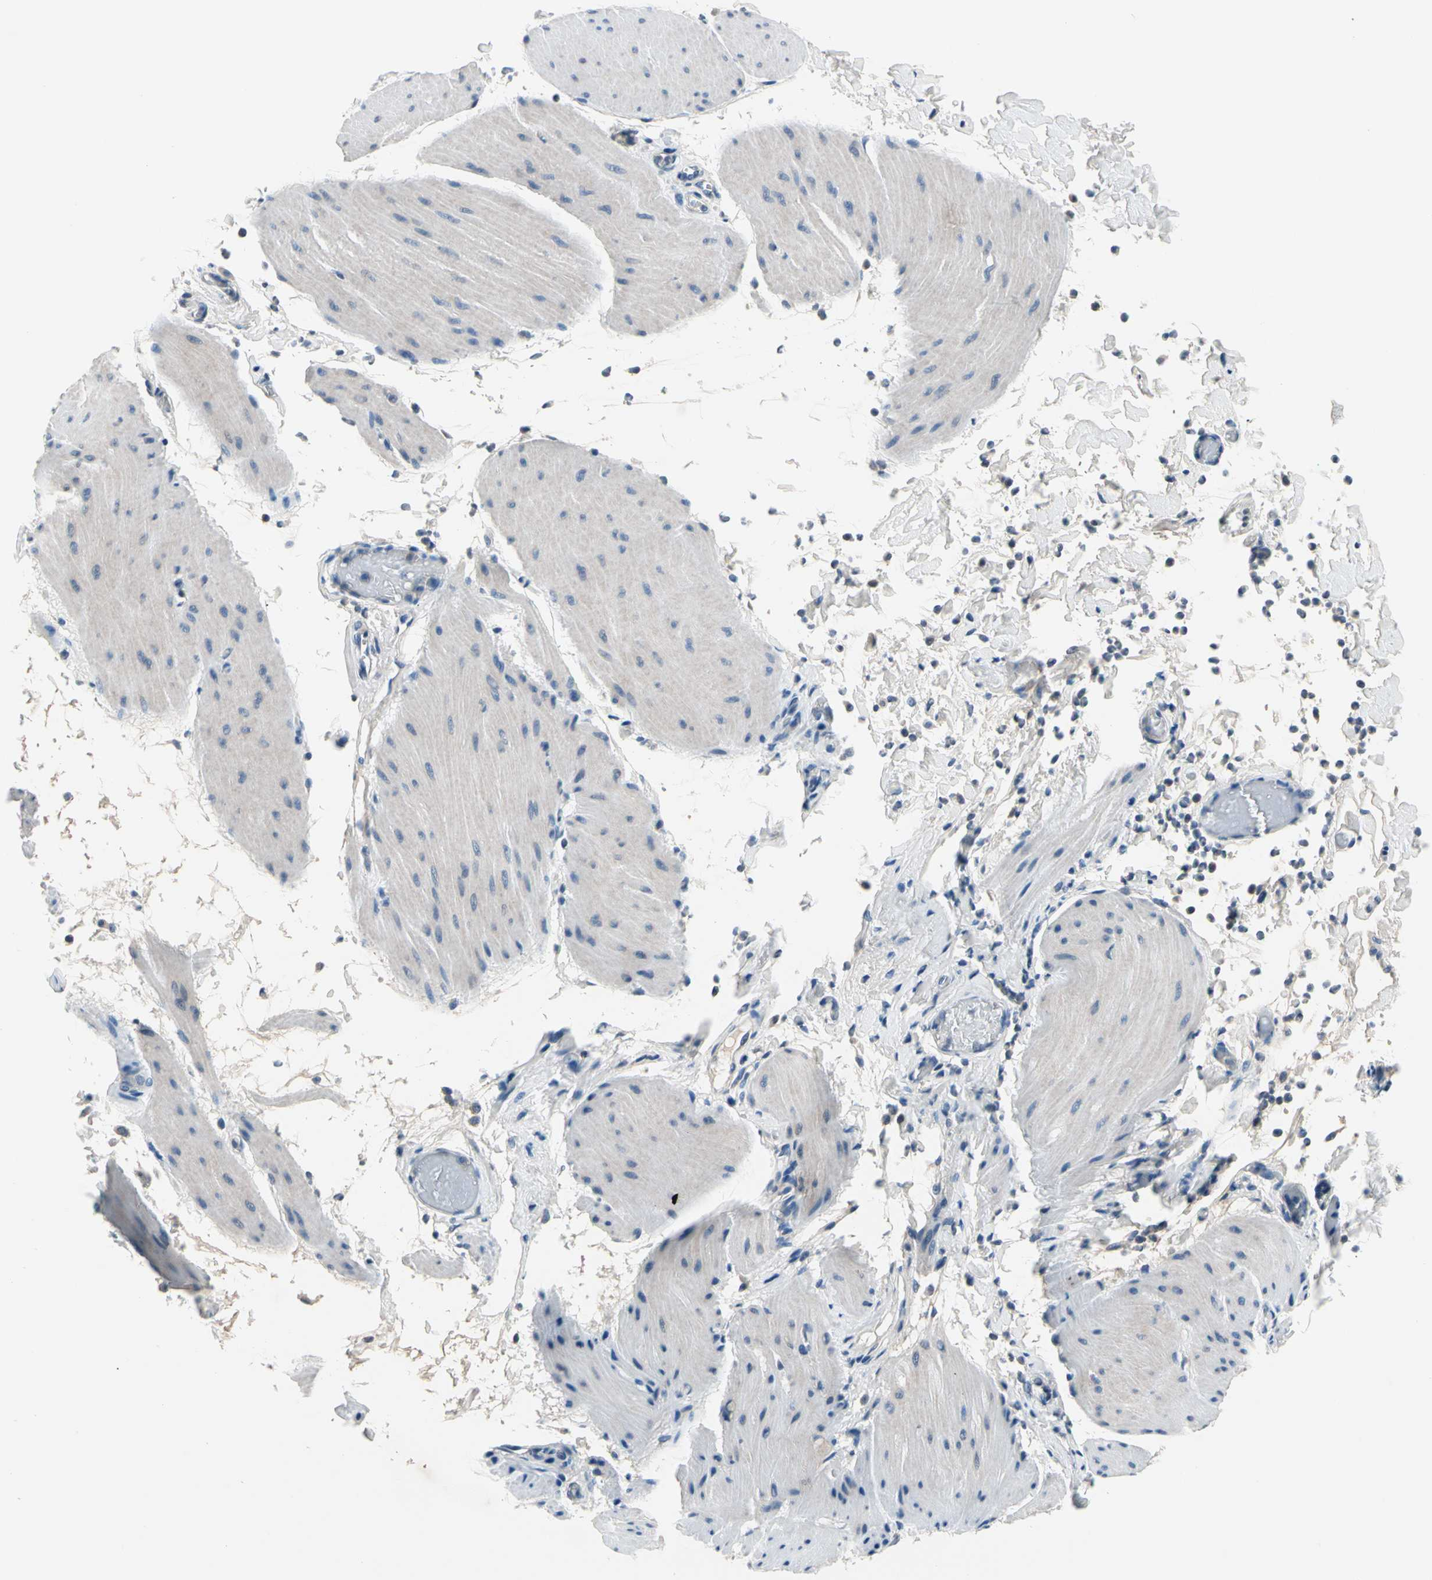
{"staining": {"intensity": "negative", "quantity": "none", "location": "none"}, "tissue": "smooth muscle", "cell_type": "Smooth muscle cells", "image_type": "normal", "snomed": [{"axis": "morphology", "description": "Normal tissue, NOS"}, {"axis": "topography", "description": "Smooth muscle"}, {"axis": "topography", "description": "Colon"}], "caption": "This micrograph is of unremarkable smooth muscle stained with immunohistochemistry (IHC) to label a protein in brown with the nuclei are counter-stained blue. There is no staining in smooth muscle cells.", "gene": "SELENOK", "patient": {"sex": "male", "age": 67}}